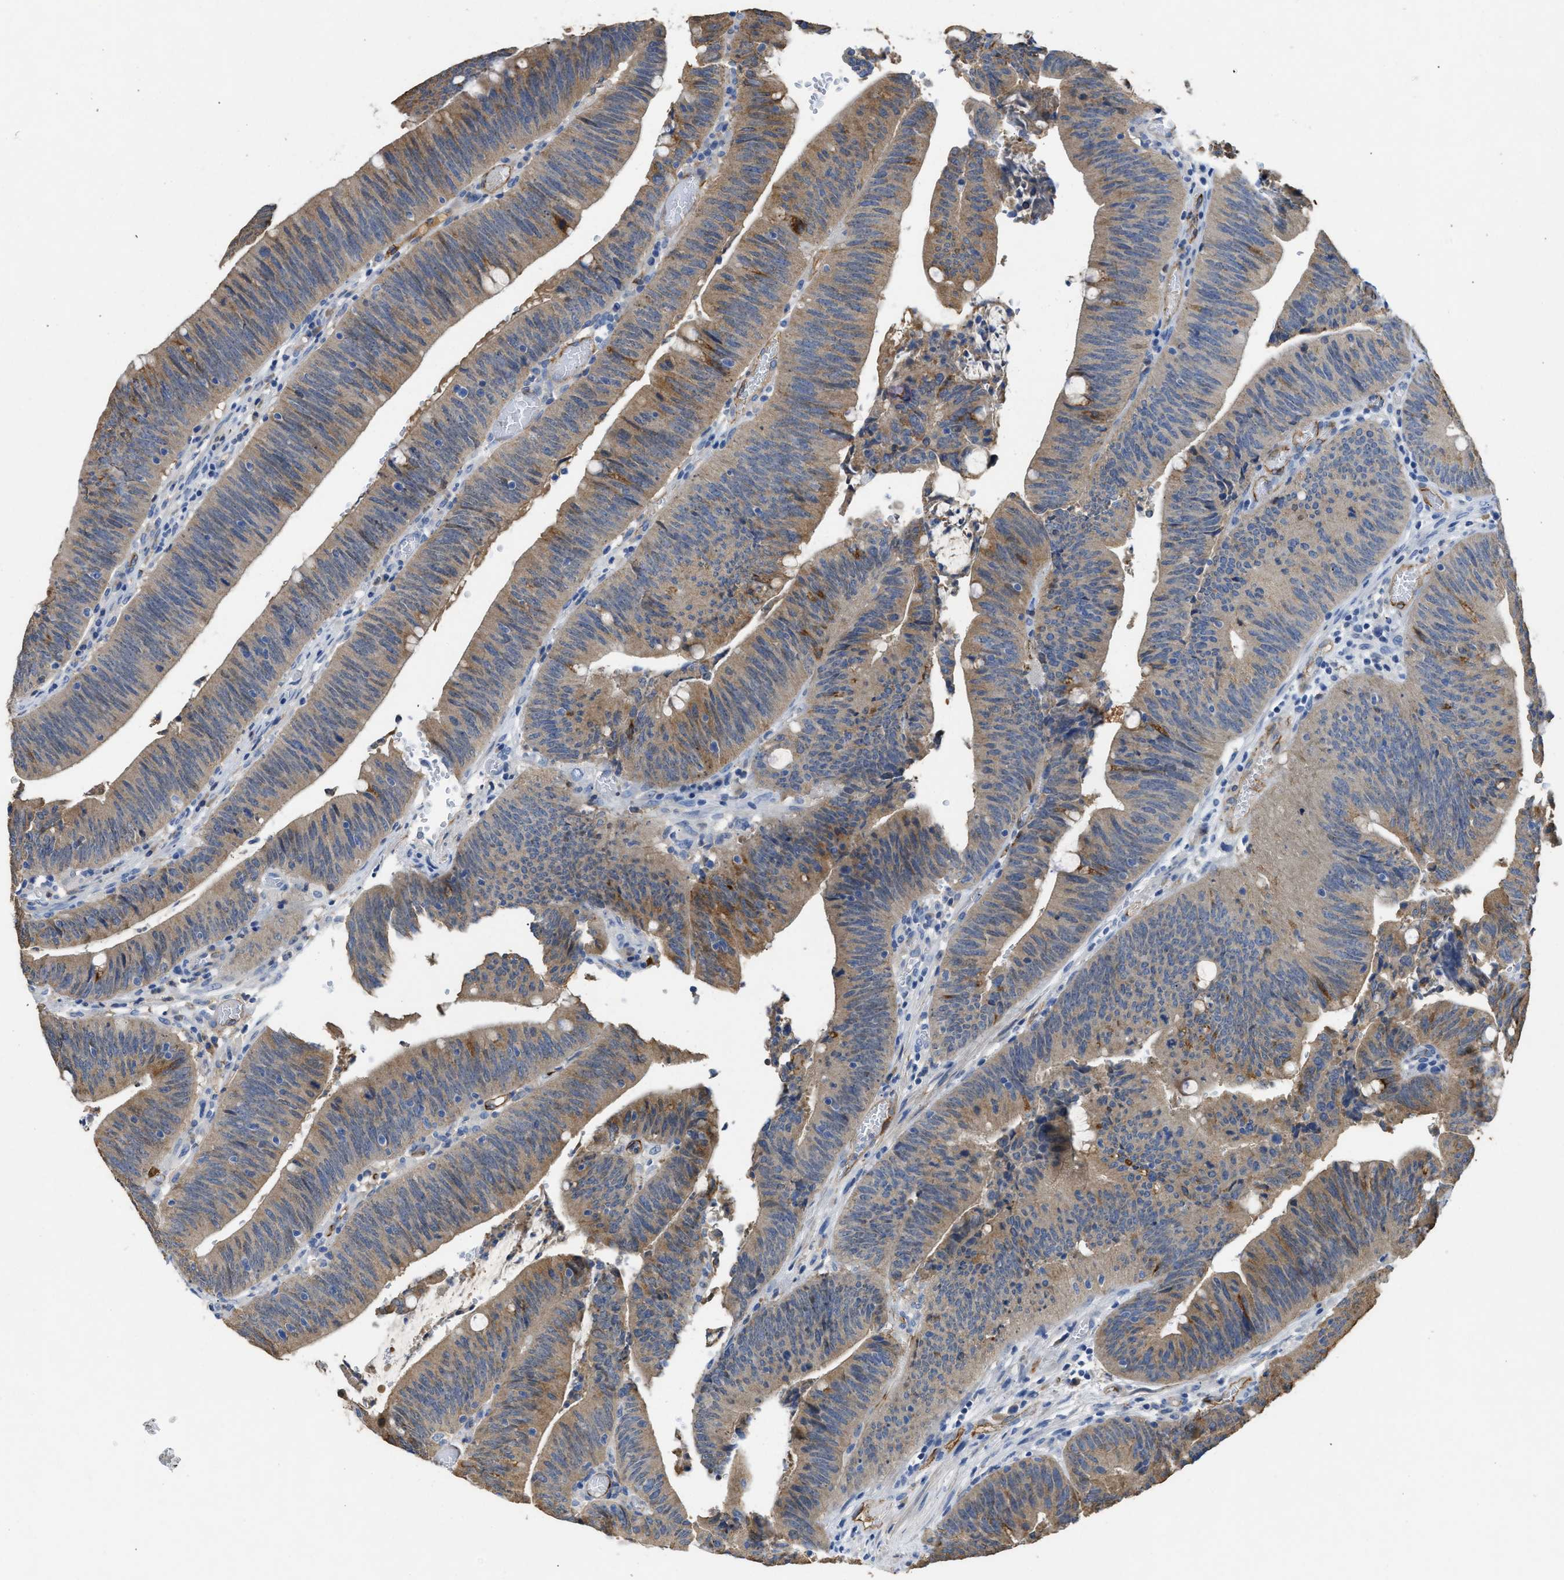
{"staining": {"intensity": "moderate", "quantity": ">75%", "location": "cytoplasmic/membranous"}, "tissue": "colorectal cancer", "cell_type": "Tumor cells", "image_type": "cancer", "snomed": [{"axis": "morphology", "description": "Normal tissue, NOS"}, {"axis": "morphology", "description": "Adenocarcinoma, NOS"}, {"axis": "topography", "description": "Rectum"}], "caption": "Immunohistochemical staining of human colorectal cancer (adenocarcinoma) shows medium levels of moderate cytoplasmic/membranous positivity in approximately >75% of tumor cells. (brown staining indicates protein expression, while blue staining denotes nuclei).", "gene": "SPEG", "patient": {"sex": "female", "age": 66}}